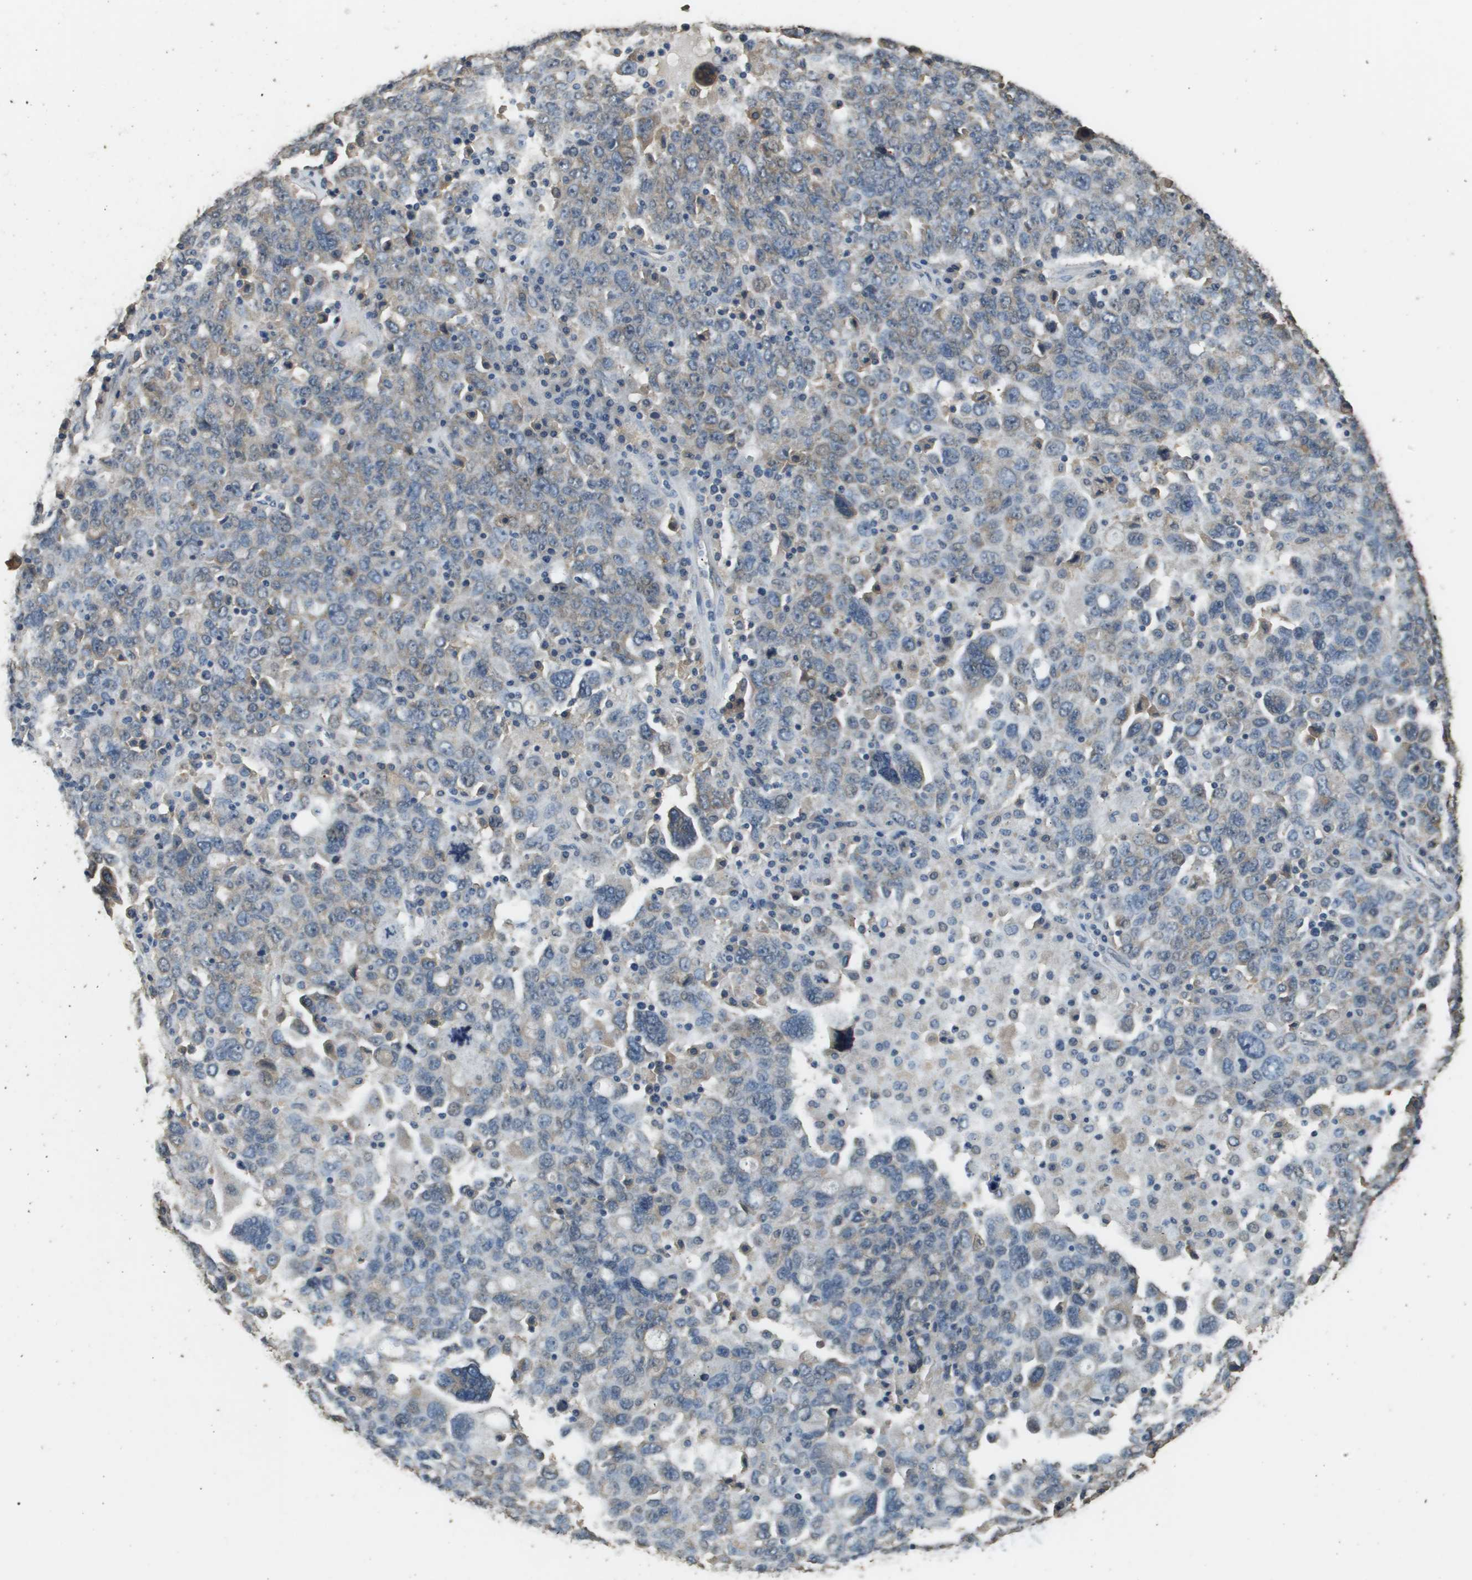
{"staining": {"intensity": "negative", "quantity": "none", "location": "none"}, "tissue": "ovarian cancer", "cell_type": "Tumor cells", "image_type": "cancer", "snomed": [{"axis": "morphology", "description": "Carcinoma, endometroid"}, {"axis": "topography", "description": "Ovary"}], "caption": "Immunohistochemistry image of human ovarian cancer stained for a protein (brown), which demonstrates no expression in tumor cells. (Immunohistochemistry, brightfield microscopy, high magnification).", "gene": "RAB6B", "patient": {"sex": "female", "age": 62}}